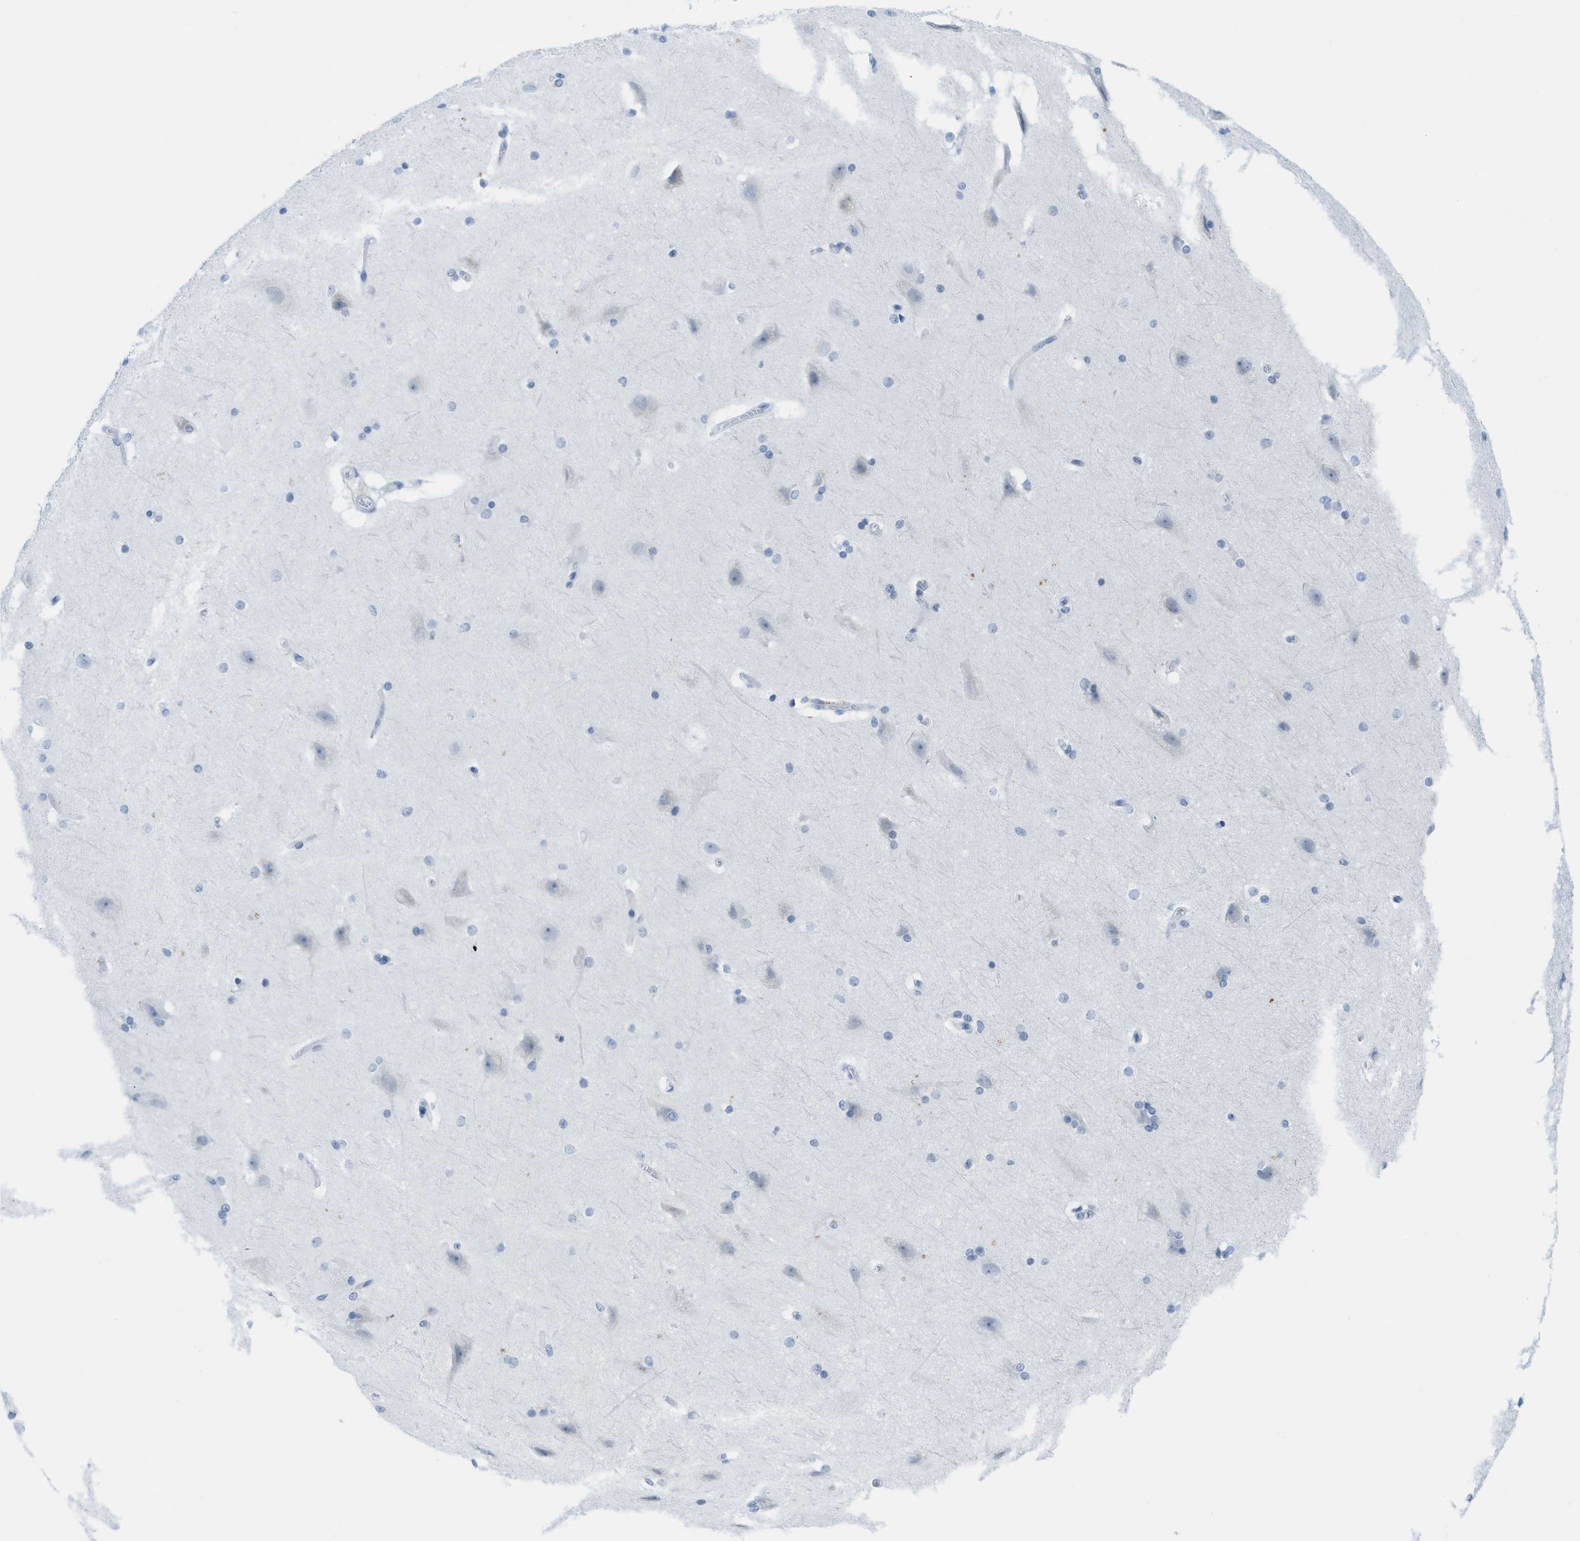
{"staining": {"intensity": "negative", "quantity": "none", "location": "none"}, "tissue": "cerebral cortex", "cell_type": "Endothelial cells", "image_type": "normal", "snomed": [{"axis": "morphology", "description": "Normal tissue, NOS"}, {"axis": "topography", "description": "Cerebral cortex"}, {"axis": "topography", "description": "Hippocampus"}], "caption": "Image shows no significant protein staining in endothelial cells of normal cerebral cortex.", "gene": "WDR4", "patient": {"sex": "female", "age": 19}}